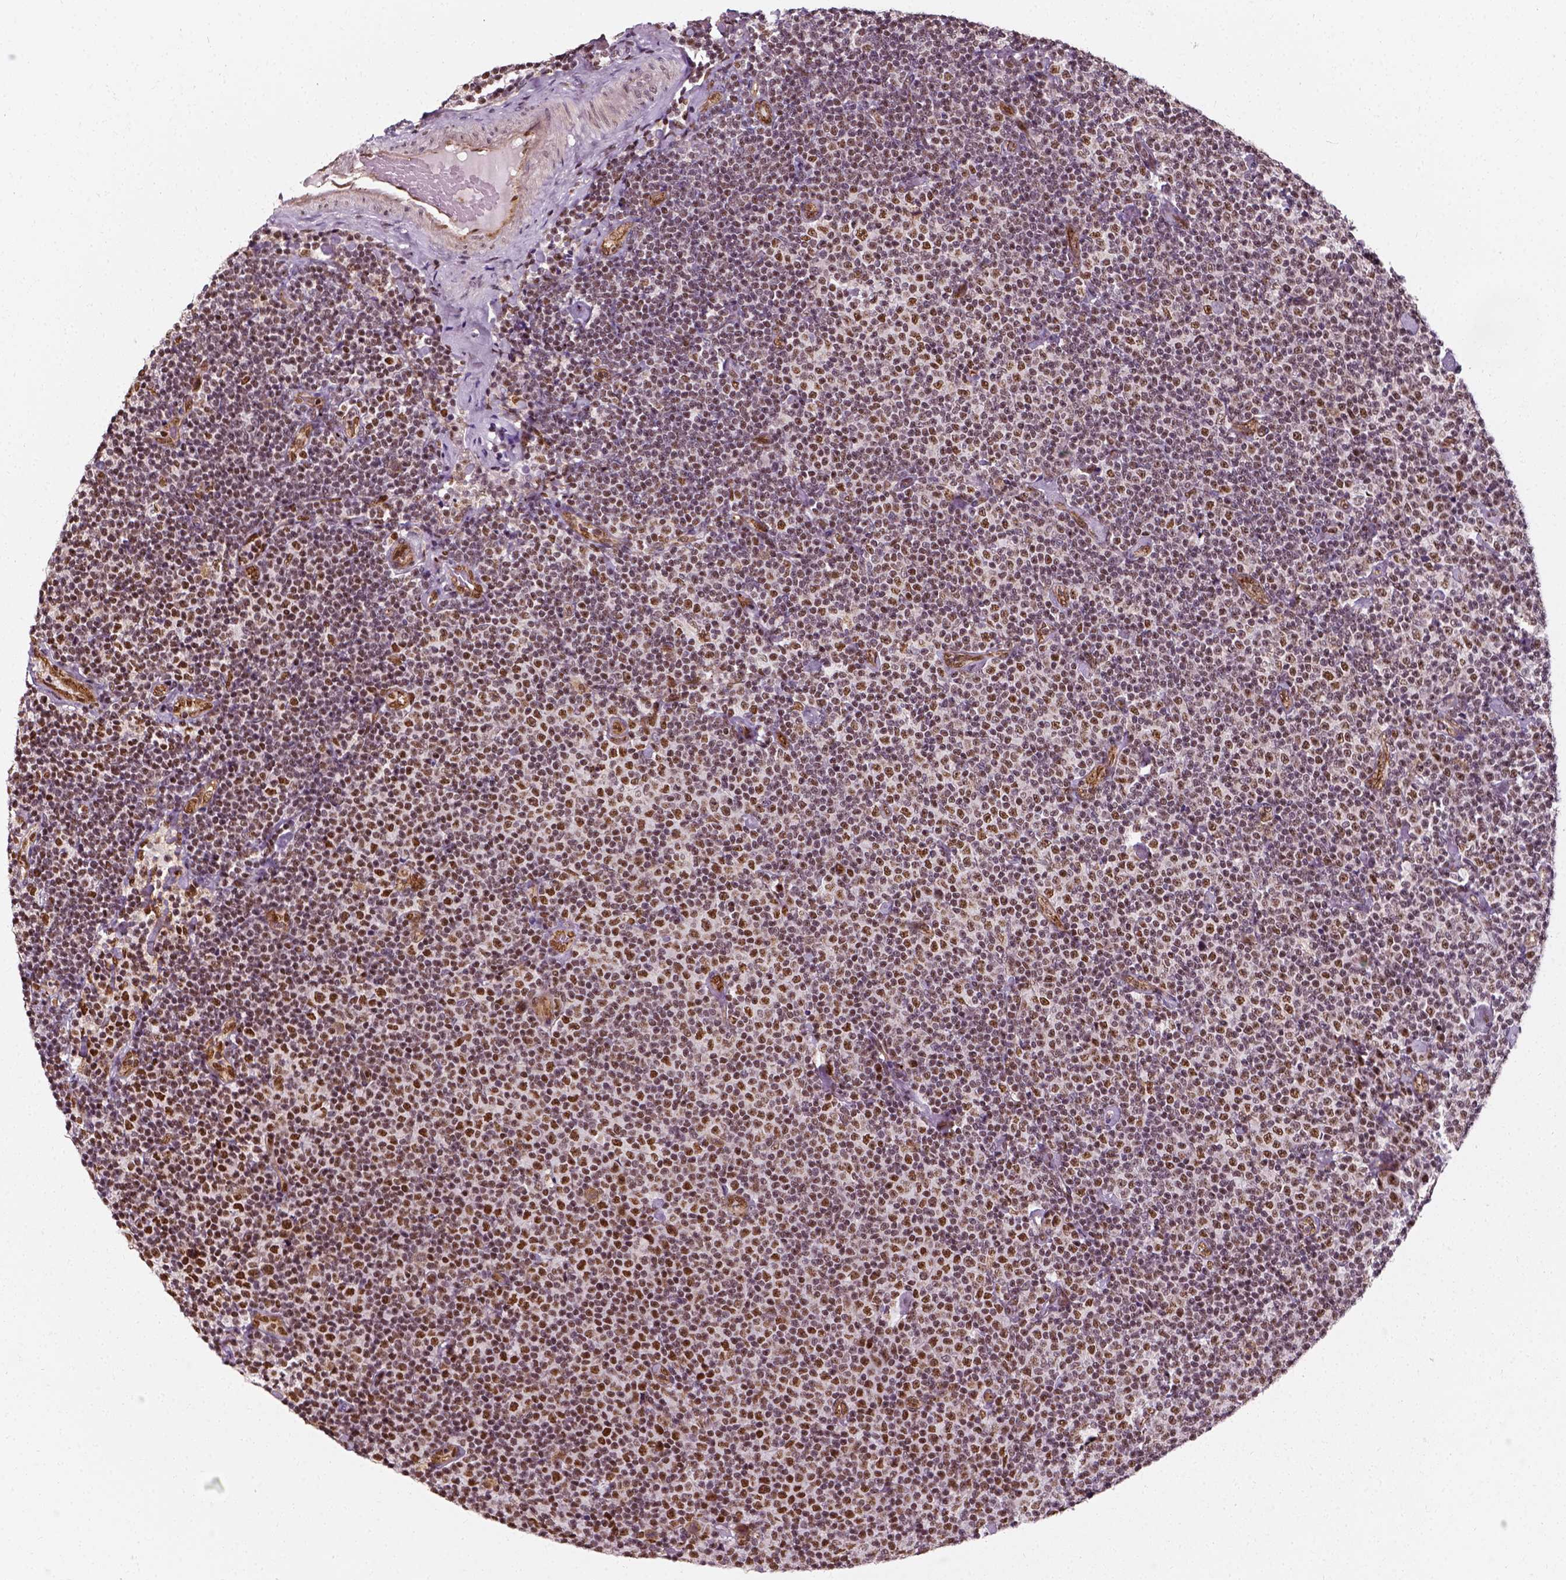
{"staining": {"intensity": "moderate", "quantity": ">75%", "location": "cytoplasmic/membranous"}, "tissue": "lymphoma", "cell_type": "Tumor cells", "image_type": "cancer", "snomed": [{"axis": "morphology", "description": "Malignant lymphoma, non-Hodgkin's type, Low grade"}, {"axis": "topography", "description": "Lymph node"}], "caption": "The photomicrograph demonstrates a brown stain indicating the presence of a protein in the cytoplasmic/membranous of tumor cells in lymphoma.", "gene": "NACC1", "patient": {"sex": "male", "age": 81}}